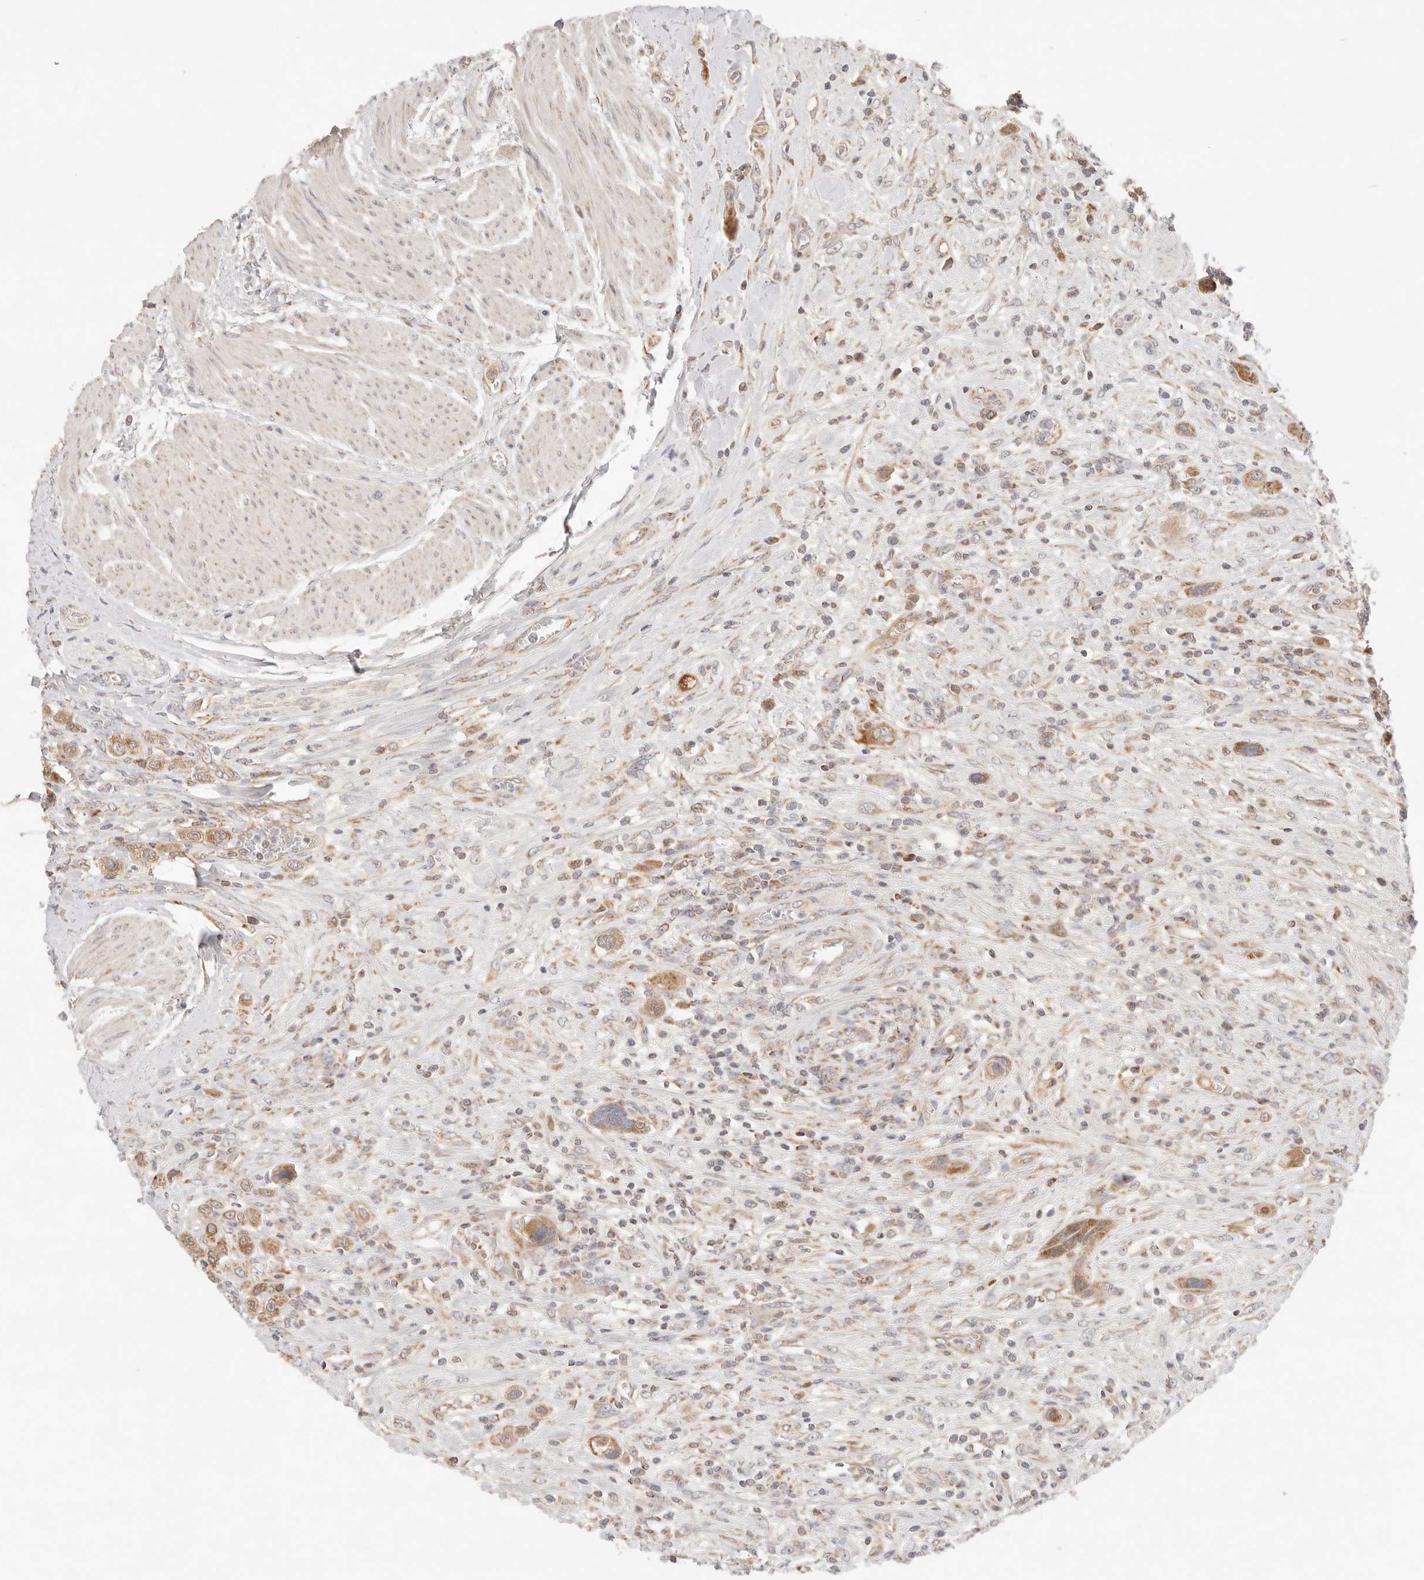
{"staining": {"intensity": "moderate", "quantity": ">75%", "location": "cytoplasmic/membranous"}, "tissue": "urothelial cancer", "cell_type": "Tumor cells", "image_type": "cancer", "snomed": [{"axis": "morphology", "description": "Urothelial carcinoma, High grade"}, {"axis": "topography", "description": "Urinary bladder"}], "caption": "The image shows immunohistochemical staining of urothelial cancer. There is moderate cytoplasmic/membranous positivity is present in approximately >75% of tumor cells.", "gene": "COA6", "patient": {"sex": "male", "age": 50}}